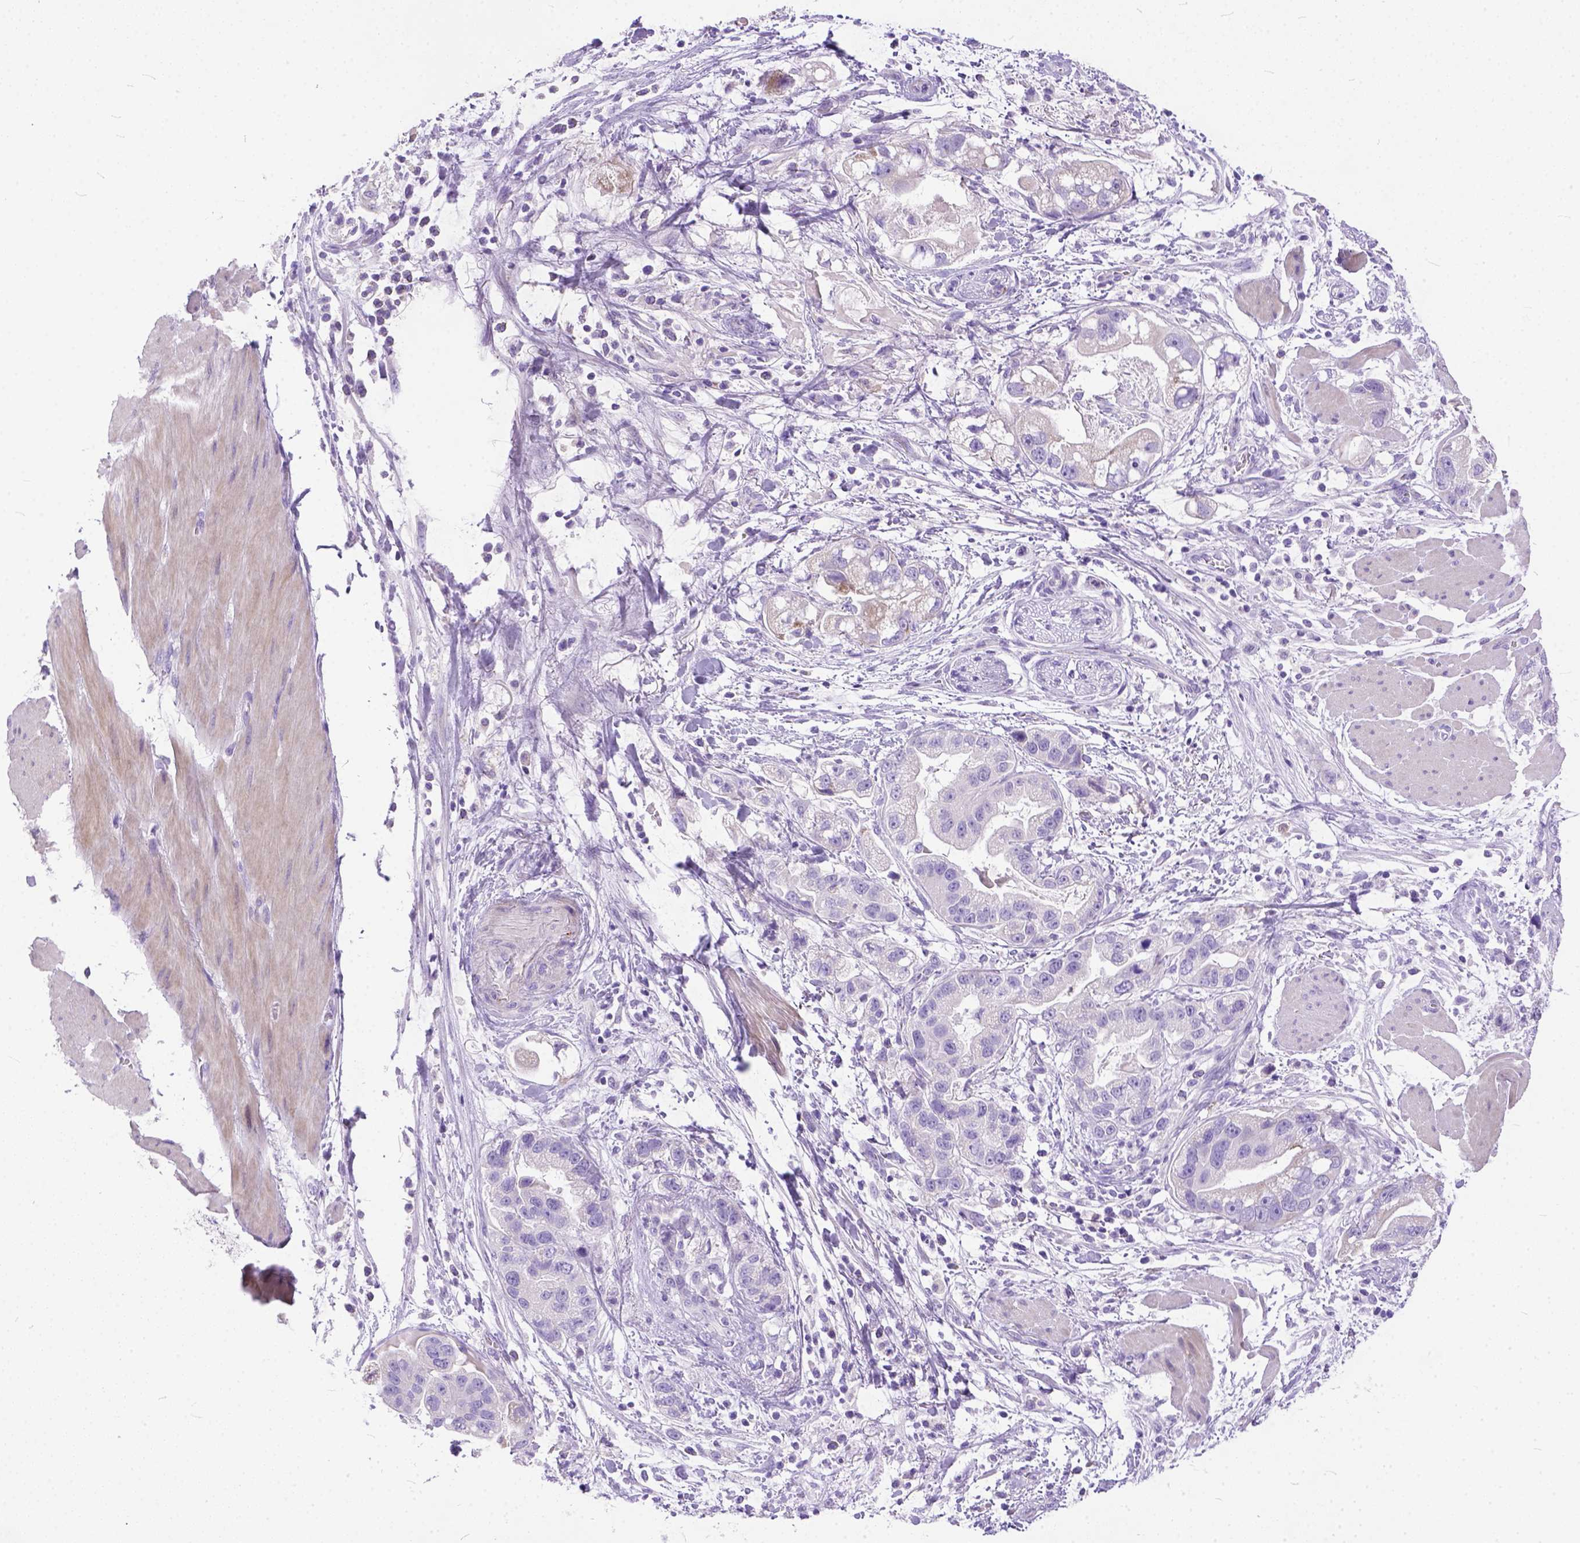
{"staining": {"intensity": "negative", "quantity": "none", "location": "none"}, "tissue": "stomach cancer", "cell_type": "Tumor cells", "image_type": "cancer", "snomed": [{"axis": "morphology", "description": "Adenocarcinoma, NOS"}, {"axis": "topography", "description": "Stomach"}], "caption": "Stomach cancer (adenocarcinoma) was stained to show a protein in brown. There is no significant expression in tumor cells.", "gene": "PLK5", "patient": {"sex": "male", "age": 59}}